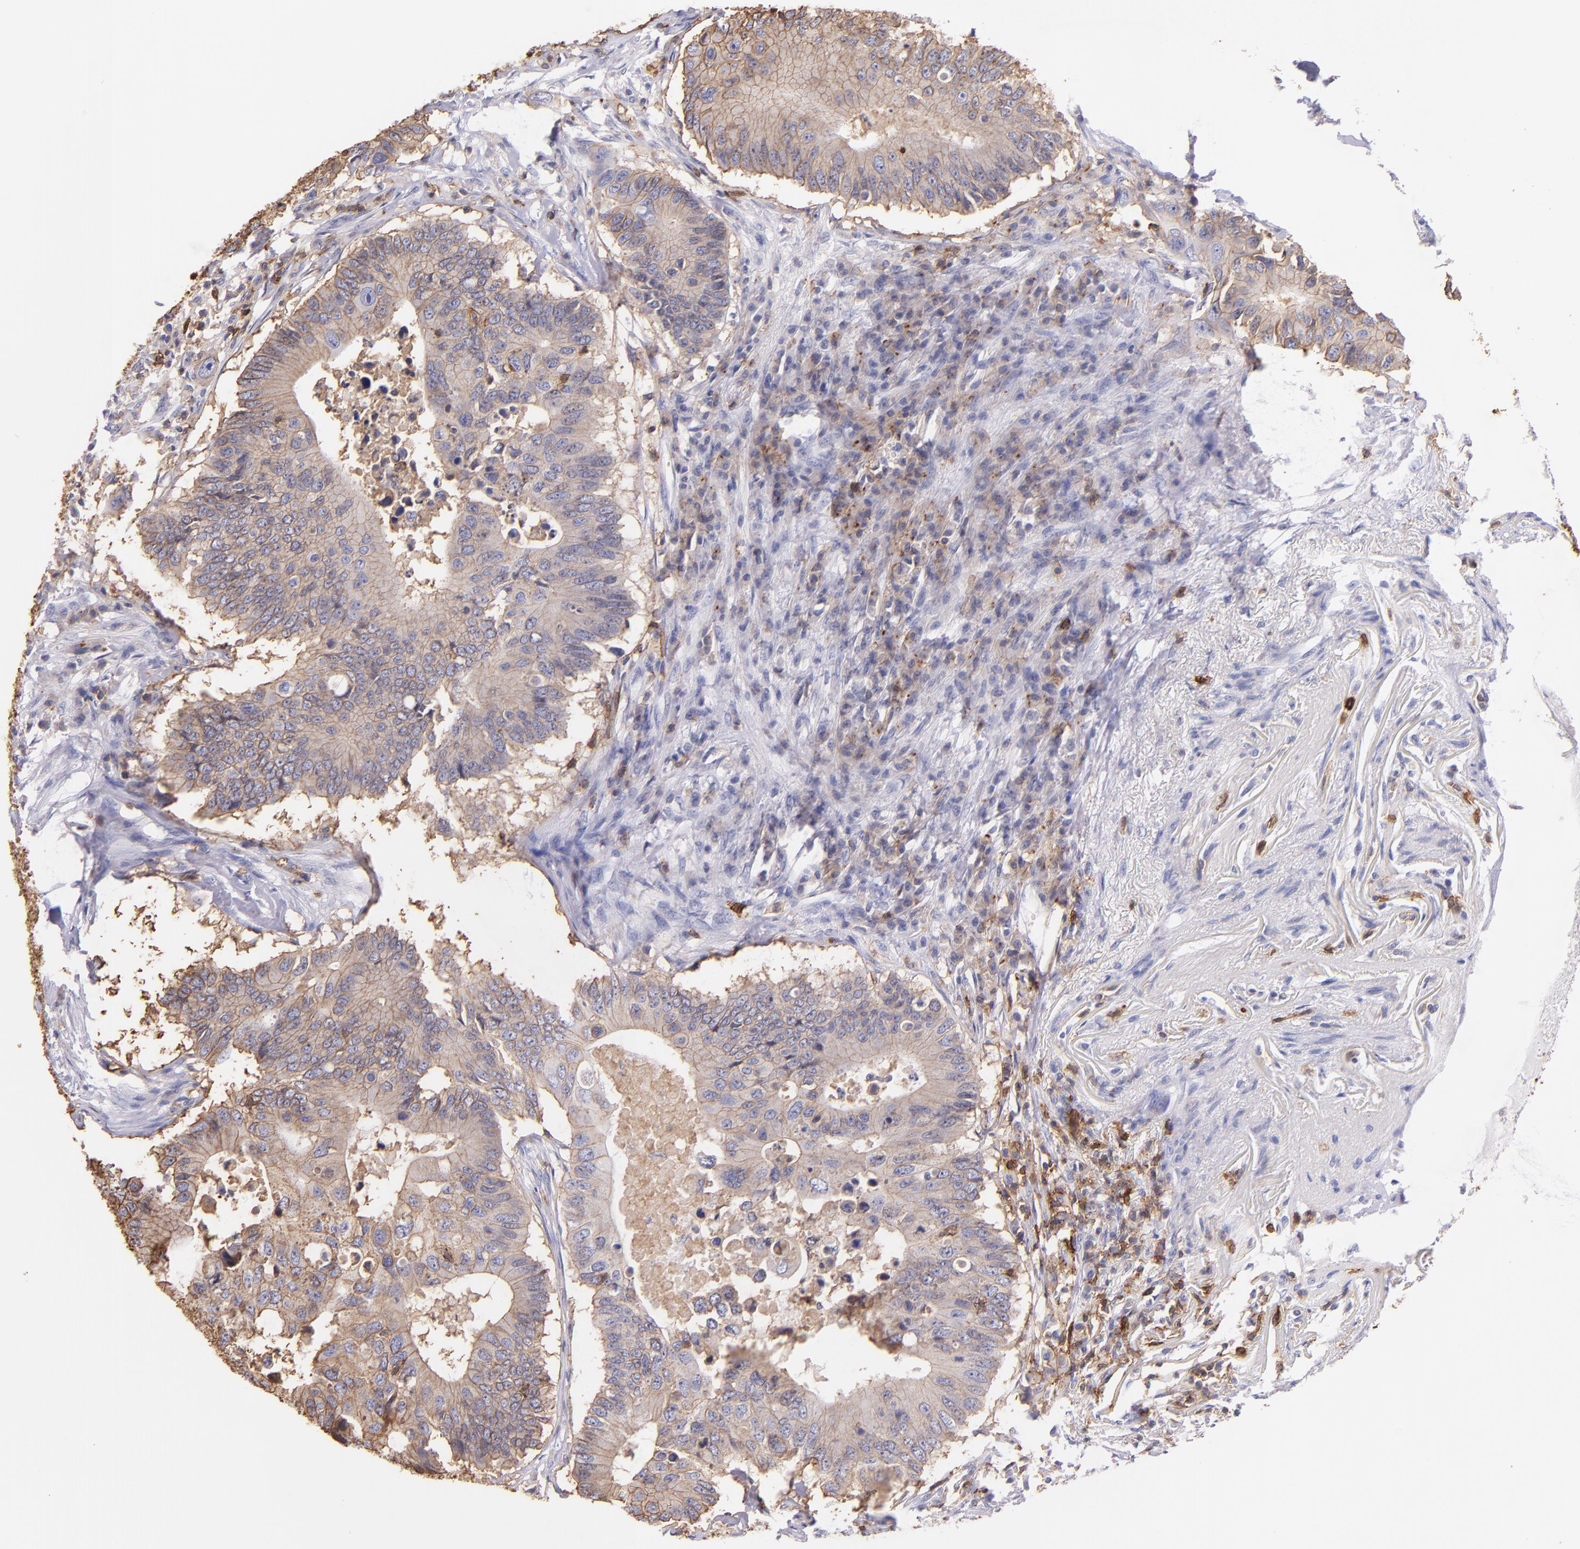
{"staining": {"intensity": "weak", "quantity": ">75%", "location": "cytoplasmic/membranous"}, "tissue": "colorectal cancer", "cell_type": "Tumor cells", "image_type": "cancer", "snomed": [{"axis": "morphology", "description": "Adenocarcinoma, NOS"}, {"axis": "topography", "description": "Colon"}], "caption": "High-magnification brightfield microscopy of colorectal adenocarcinoma stained with DAB (3,3'-diaminobenzidine) (brown) and counterstained with hematoxylin (blue). tumor cells exhibit weak cytoplasmic/membranous expression is appreciated in approximately>75% of cells.", "gene": "SPN", "patient": {"sex": "male", "age": 71}}